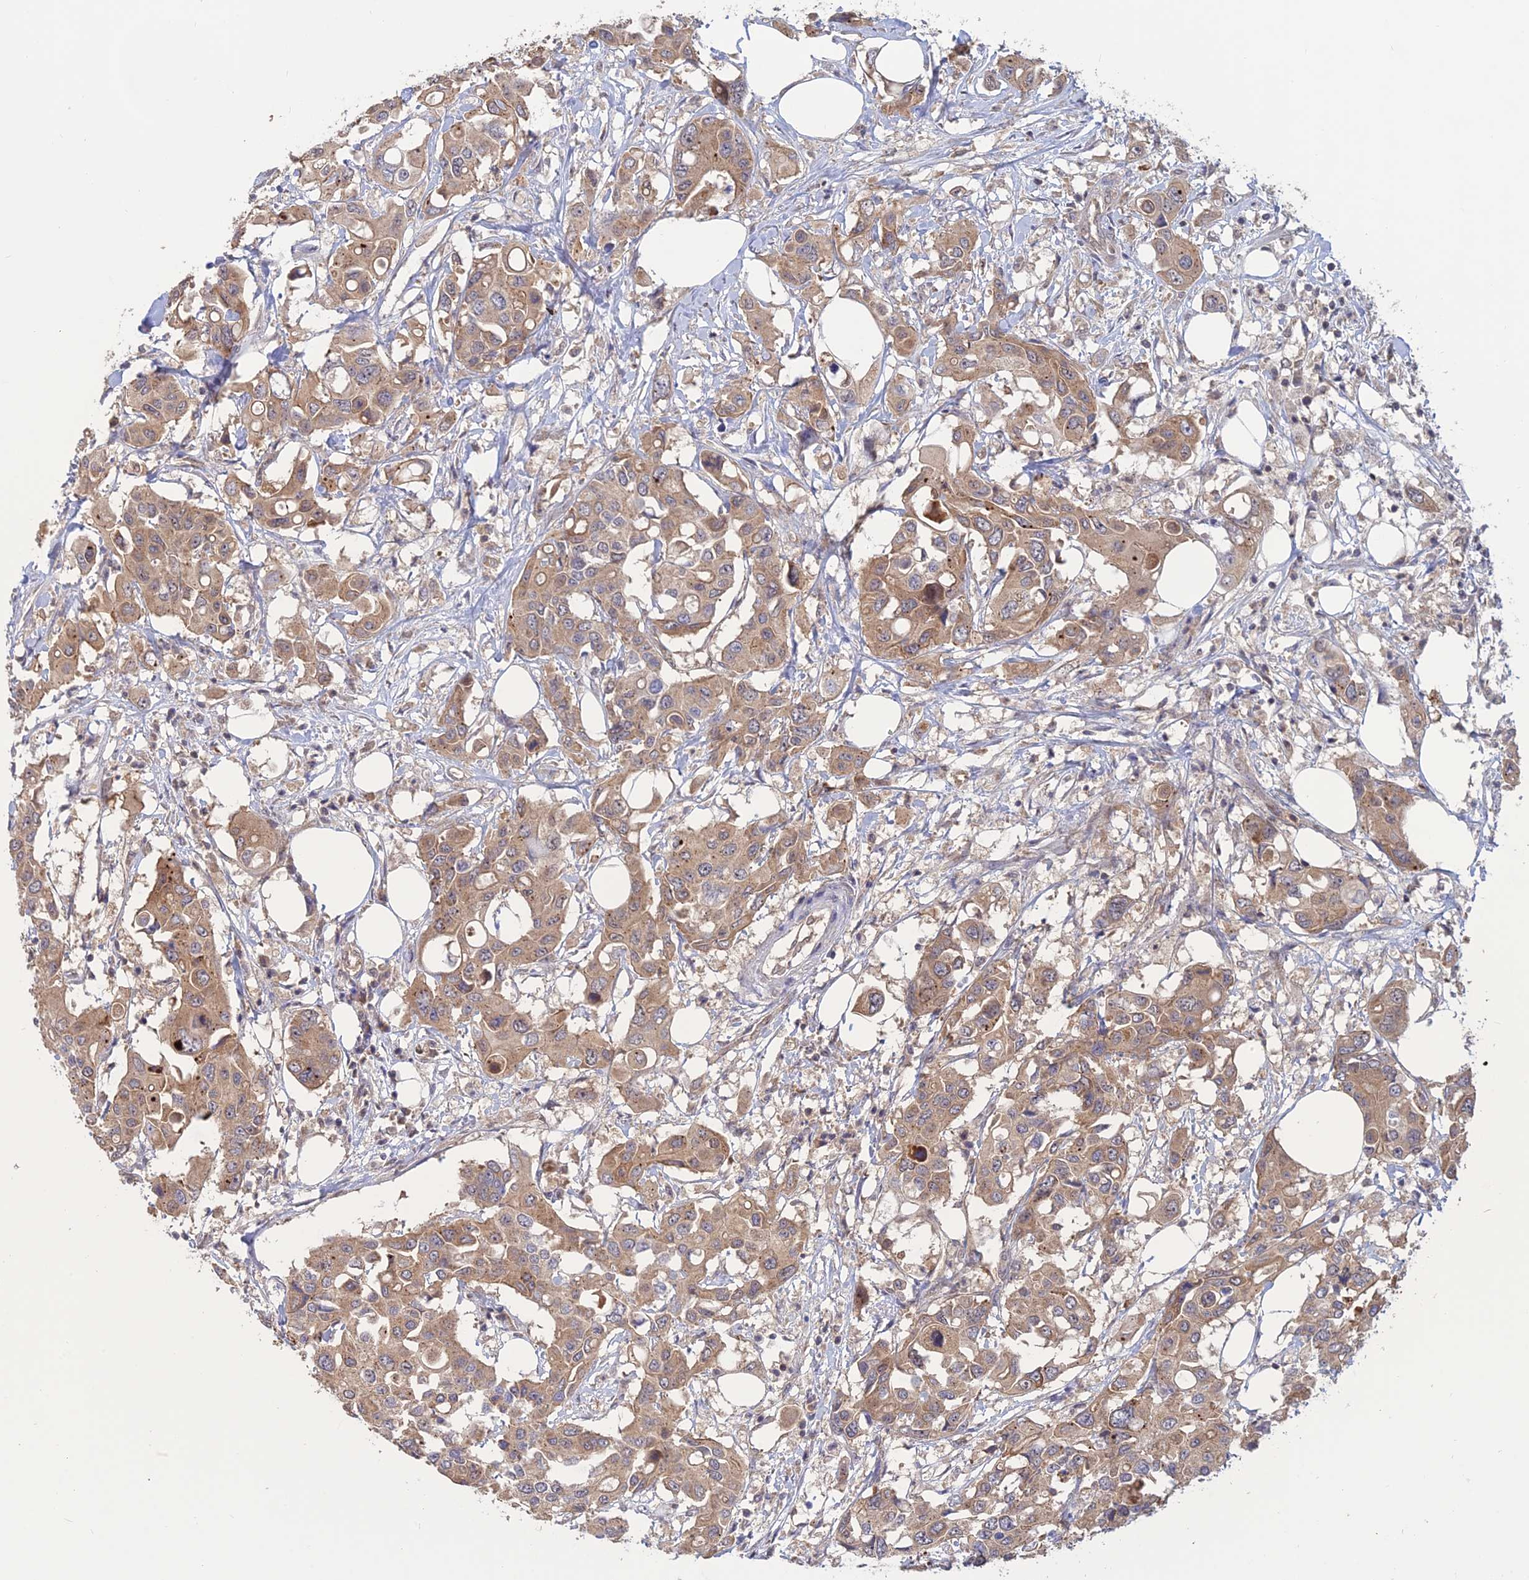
{"staining": {"intensity": "weak", "quantity": ">75%", "location": "cytoplasmic/membranous"}, "tissue": "colorectal cancer", "cell_type": "Tumor cells", "image_type": "cancer", "snomed": [{"axis": "morphology", "description": "Adenocarcinoma, NOS"}, {"axis": "topography", "description": "Colon"}], "caption": "The histopathology image exhibits a brown stain indicating the presence of a protein in the cytoplasmic/membranous of tumor cells in colorectal adenocarcinoma.", "gene": "PKIG", "patient": {"sex": "male", "age": 77}}